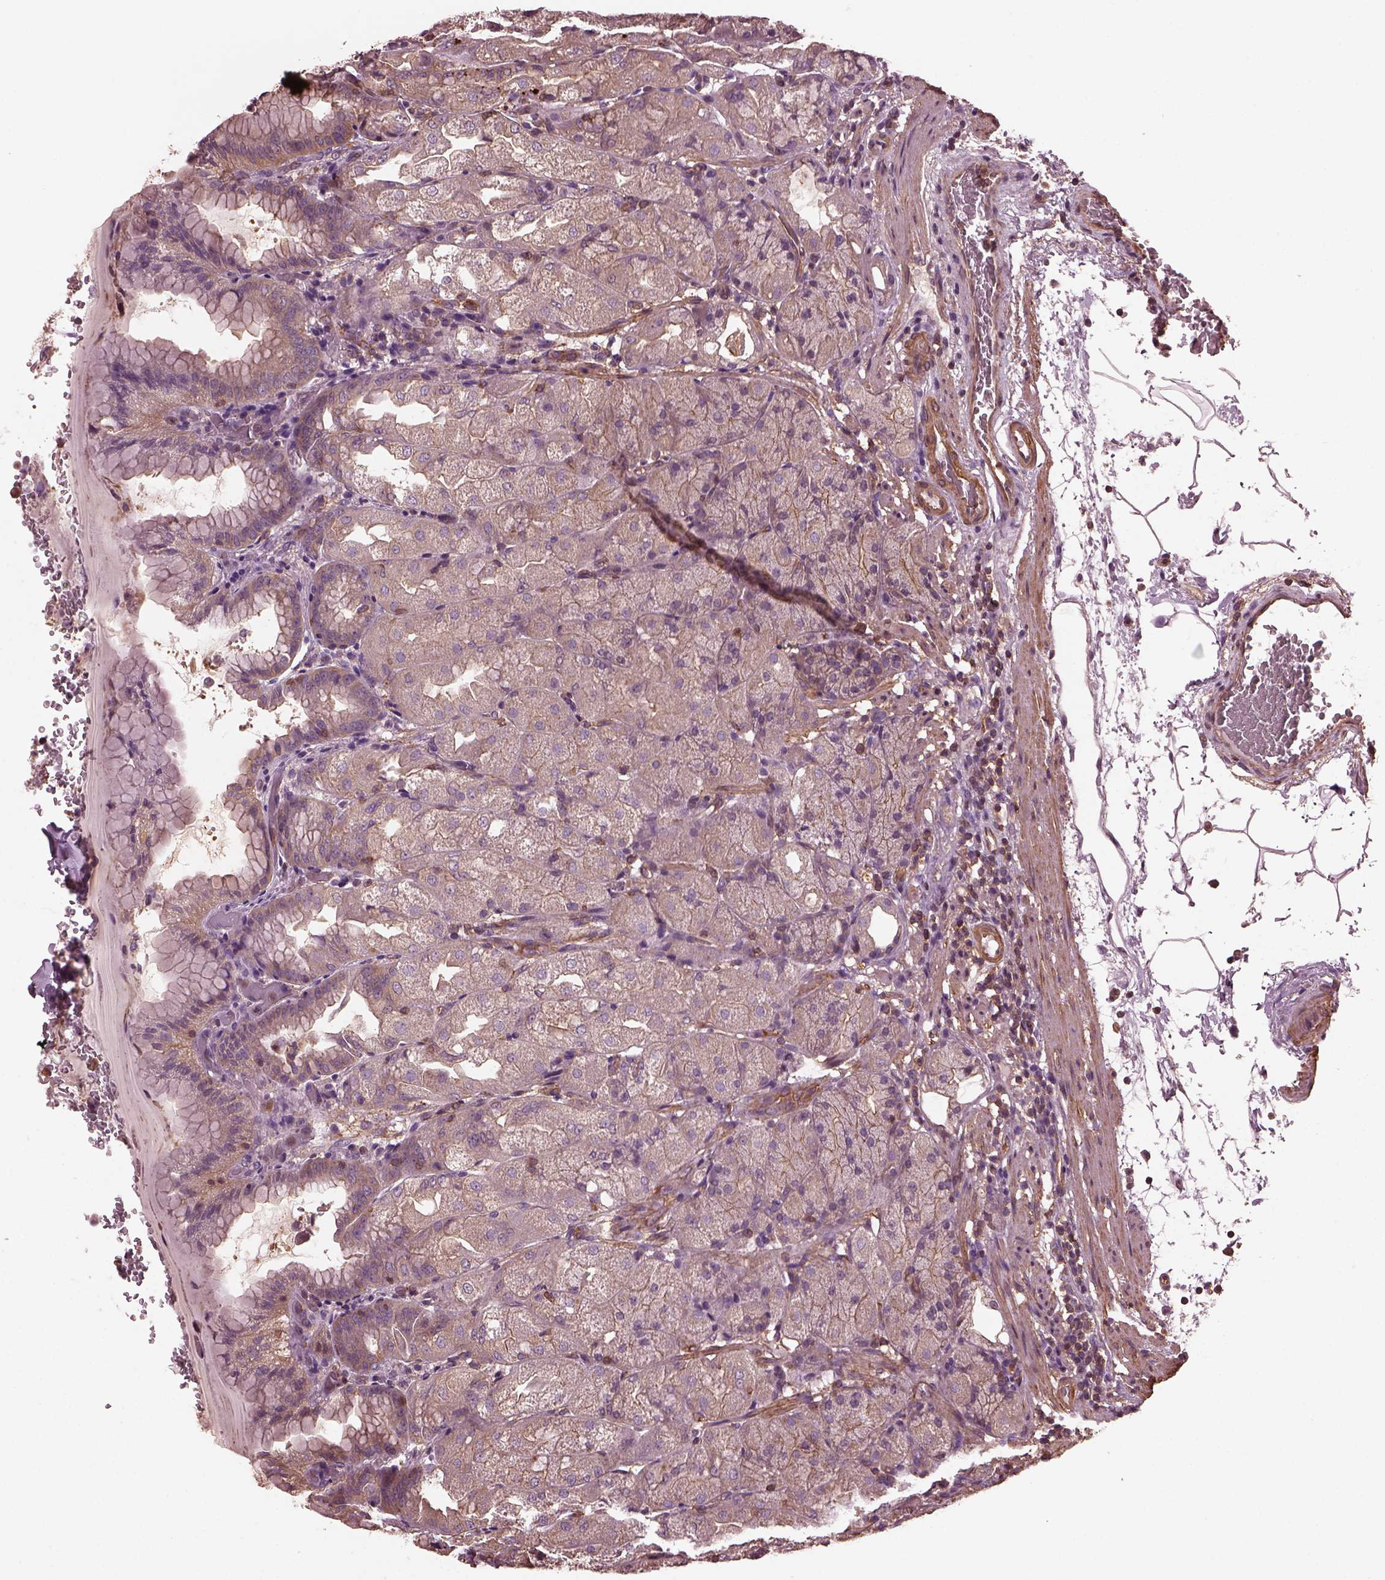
{"staining": {"intensity": "weak", "quantity": "25%-75%", "location": "cytoplasmic/membranous"}, "tissue": "stomach", "cell_type": "Glandular cells", "image_type": "normal", "snomed": [{"axis": "morphology", "description": "Normal tissue, NOS"}, {"axis": "topography", "description": "Stomach, upper"}, {"axis": "topography", "description": "Stomach"}, {"axis": "topography", "description": "Stomach, lower"}], "caption": "Immunohistochemical staining of unremarkable human stomach displays weak cytoplasmic/membranous protein expression in about 25%-75% of glandular cells.", "gene": "MYL1", "patient": {"sex": "male", "age": 62}}